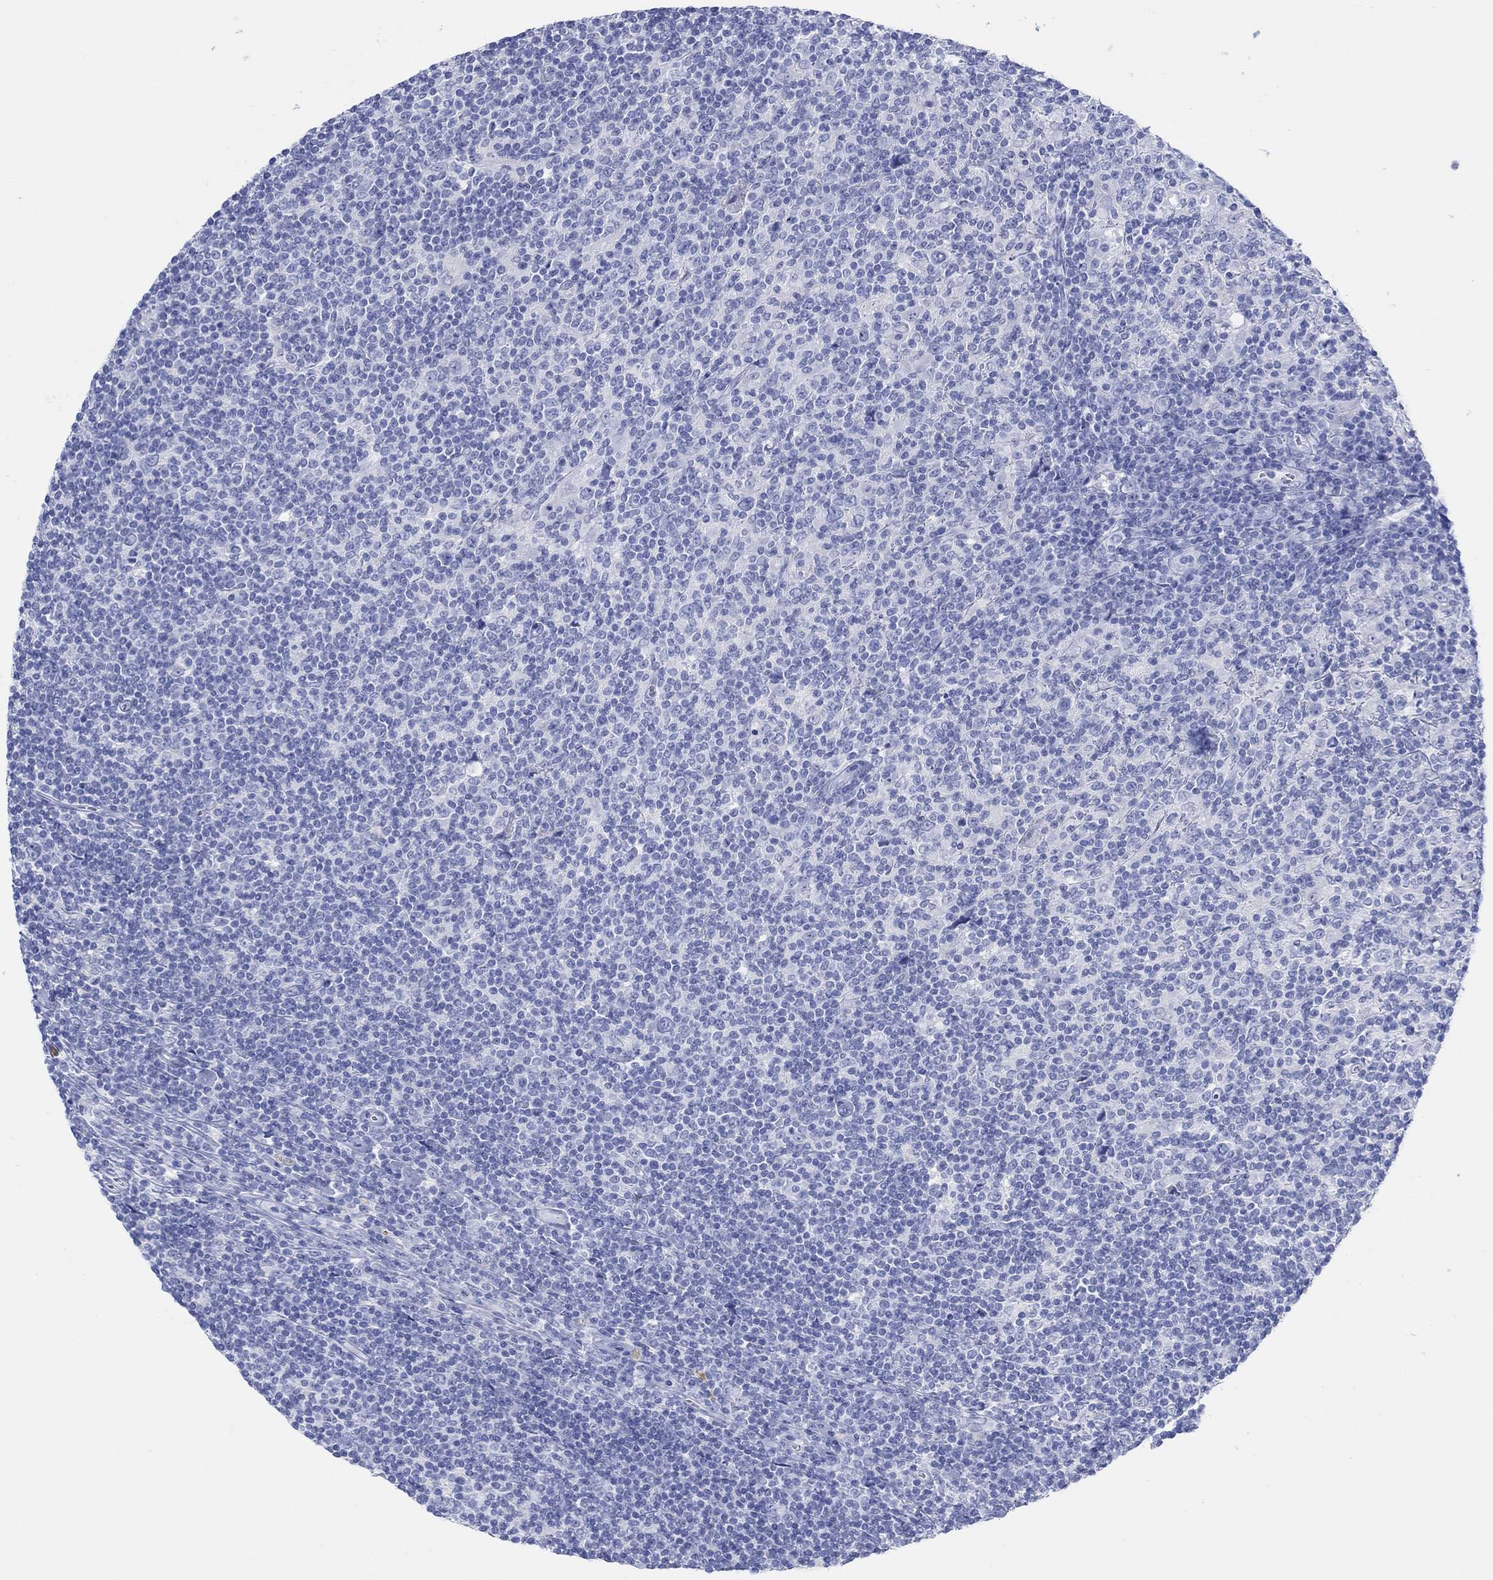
{"staining": {"intensity": "negative", "quantity": "none", "location": "none"}, "tissue": "lymphoma", "cell_type": "Tumor cells", "image_type": "cancer", "snomed": [{"axis": "morphology", "description": "Hodgkin's disease, NOS"}, {"axis": "topography", "description": "Lymph node"}], "caption": "Immunohistochemistry micrograph of neoplastic tissue: human lymphoma stained with DAB (3,3'-diaminobenzidine) demonstrates no significant protein expression in tumor cells.", "gene": "AK8", "patient": {"sex": "male", "age": 40}}